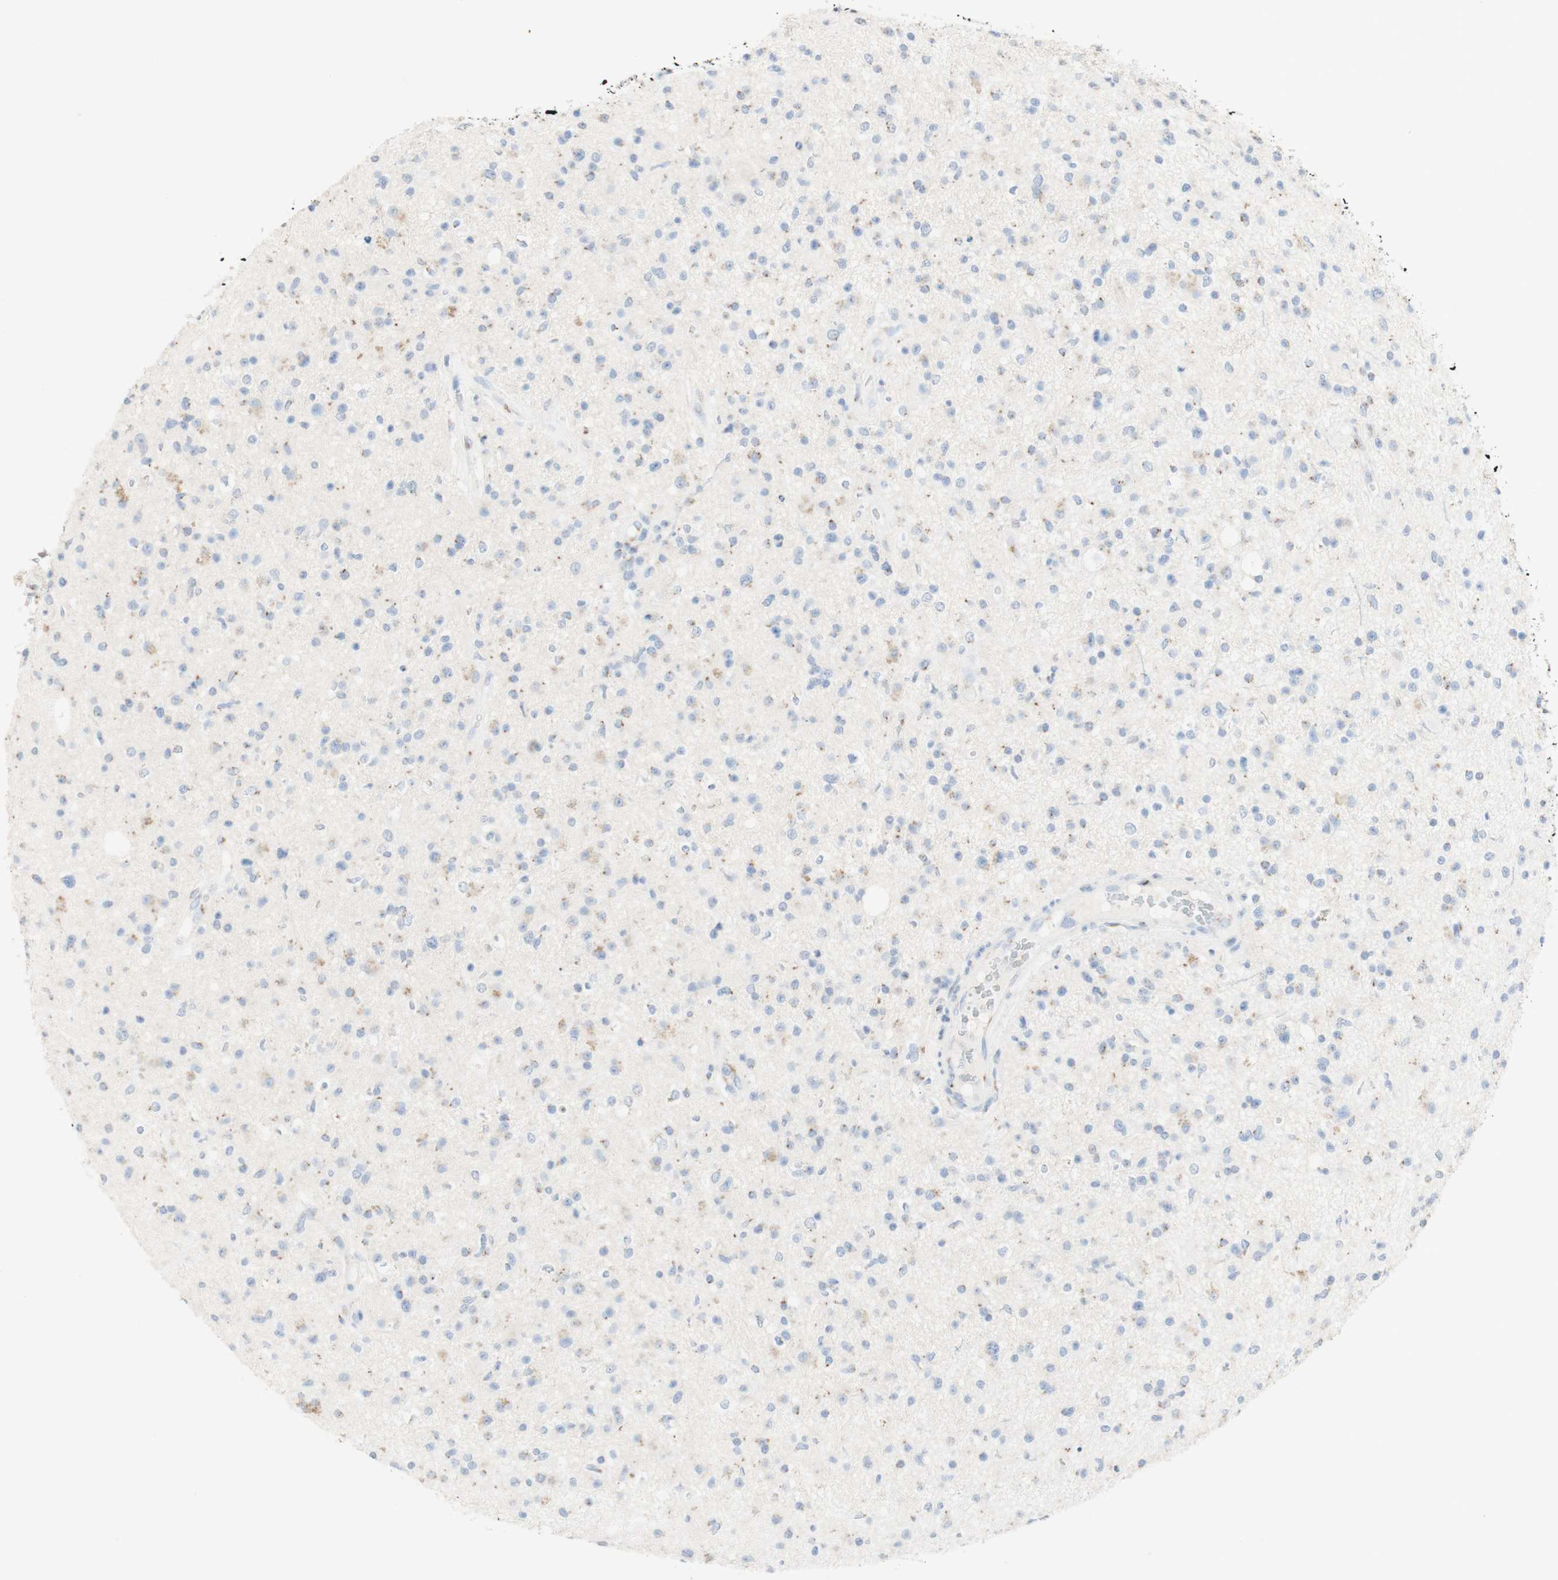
{"staining": {"intensity": "moderate", "quantity": "<25%", "location": "cytoplasmic/membranous"}, "tissue": "glioma", "cell_type": "Tumor cells", "image_type": "cancer", "snomed": [{"axis": "morphology", "description": "Glioma, malignant, High grade"}, {"axis": "topography", "description": "Brain"}], "caption": "Malignant glioma (high-grade) stained with immunohistochemistry (IHC) shows moderate cytoplasmic/membranous positivity in about <25% of tumor cells. (DAB (3,3'-diaminobenzidine) IHC with brightfield microscopy, high magnification).", "gene": "MANEA", "patient": {"sex": "male", "age": 33}}